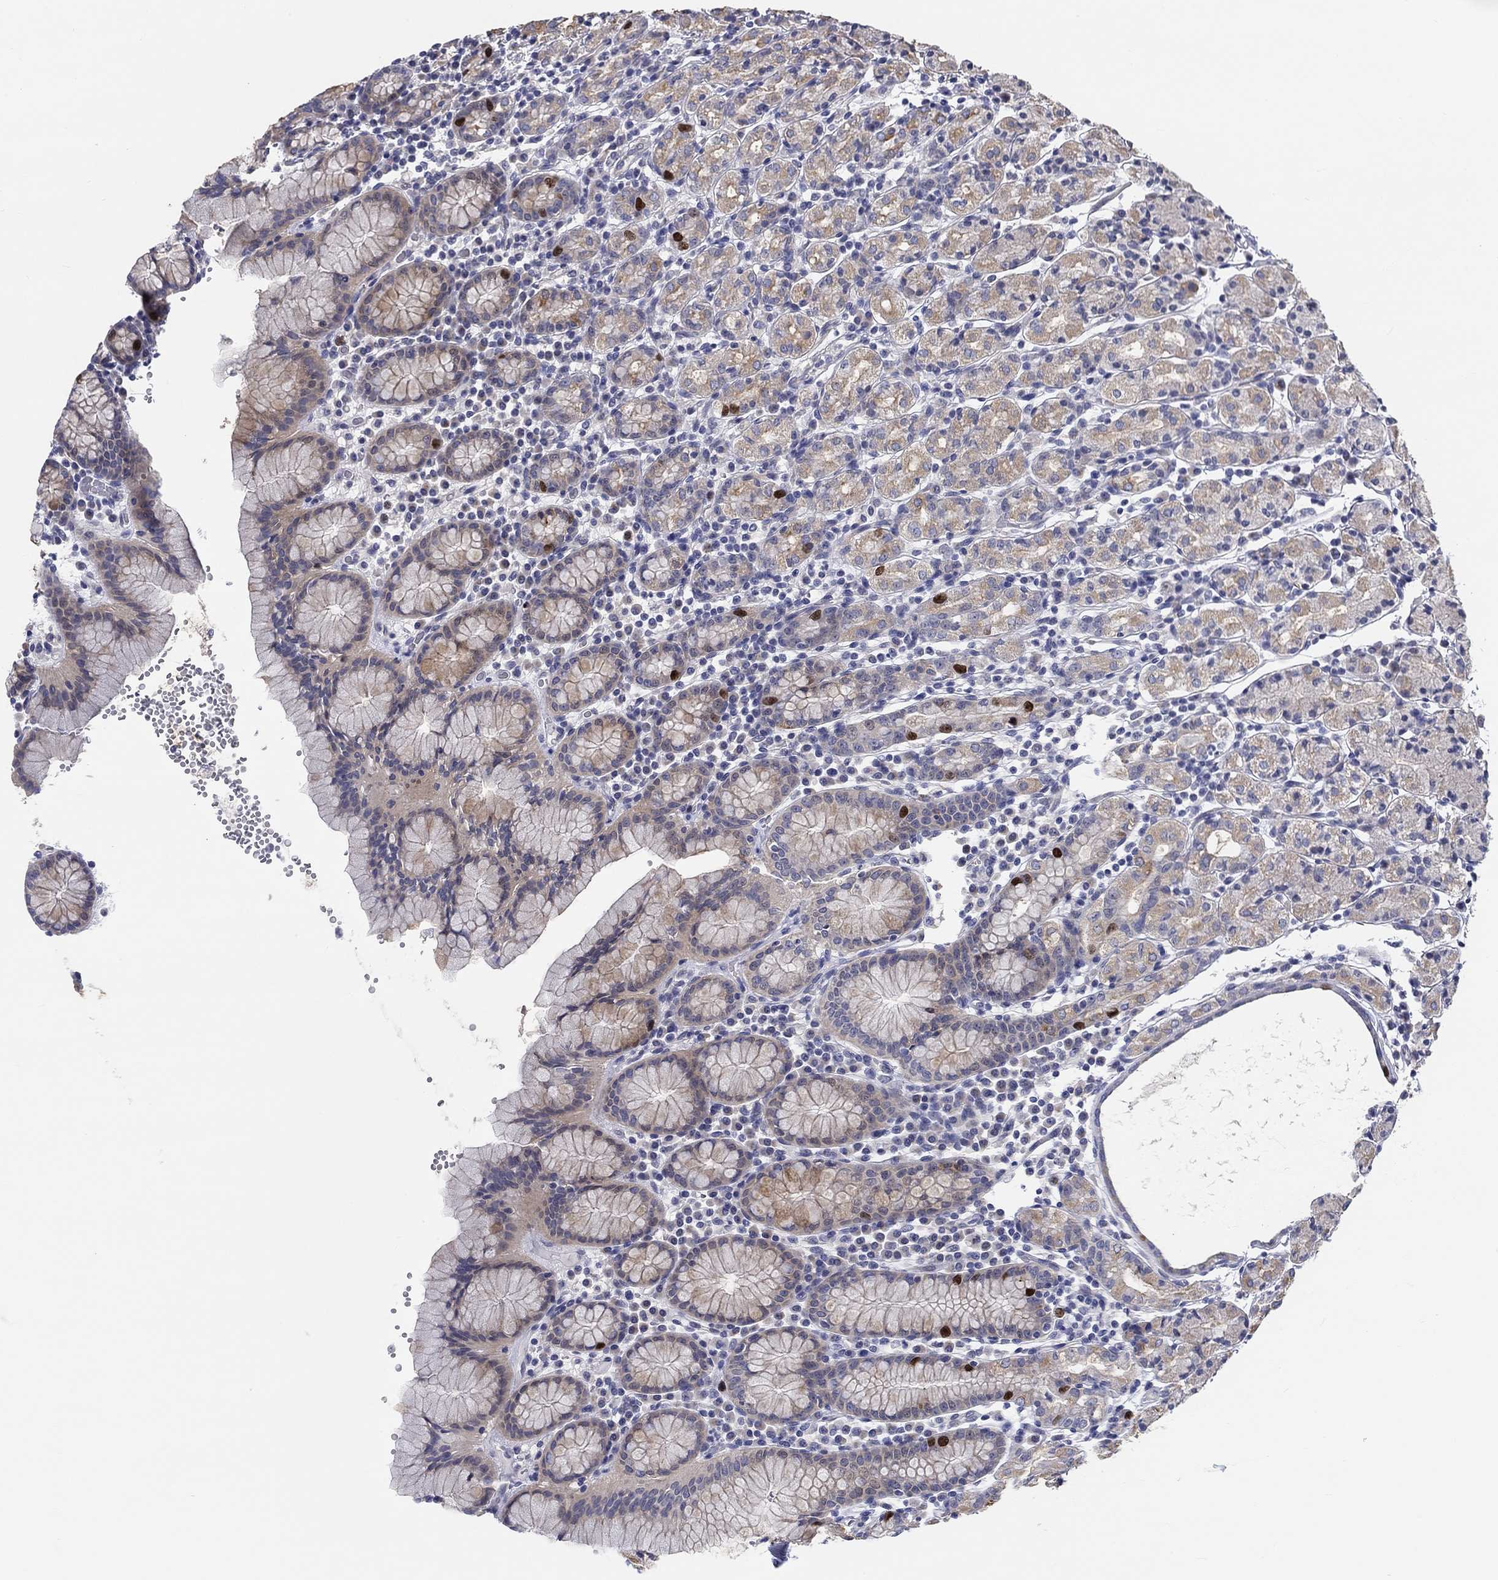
{"staining": {"intensity": "strong", "quantity": "<25%", "location": "nuclear"}, "tissue": "stomach", "cell_type": "Glandular cells", "image_type": "normal", "snomed": [{"axis": "morphology", "description": "Normal tissue, NOS"}, {"axis": "topography", "description": "Stomach, upper"}, {"axis": "topography", "description": "Stomach"}], "caption": "The histopathology image demonstrates staining of normal stomach, revealing strong nuclear protein positivity (brown color) within glandular cells. Nuclei are stained in blue.", "gene": "PRC1", "patient": {"sex": "male", "age": 62}}